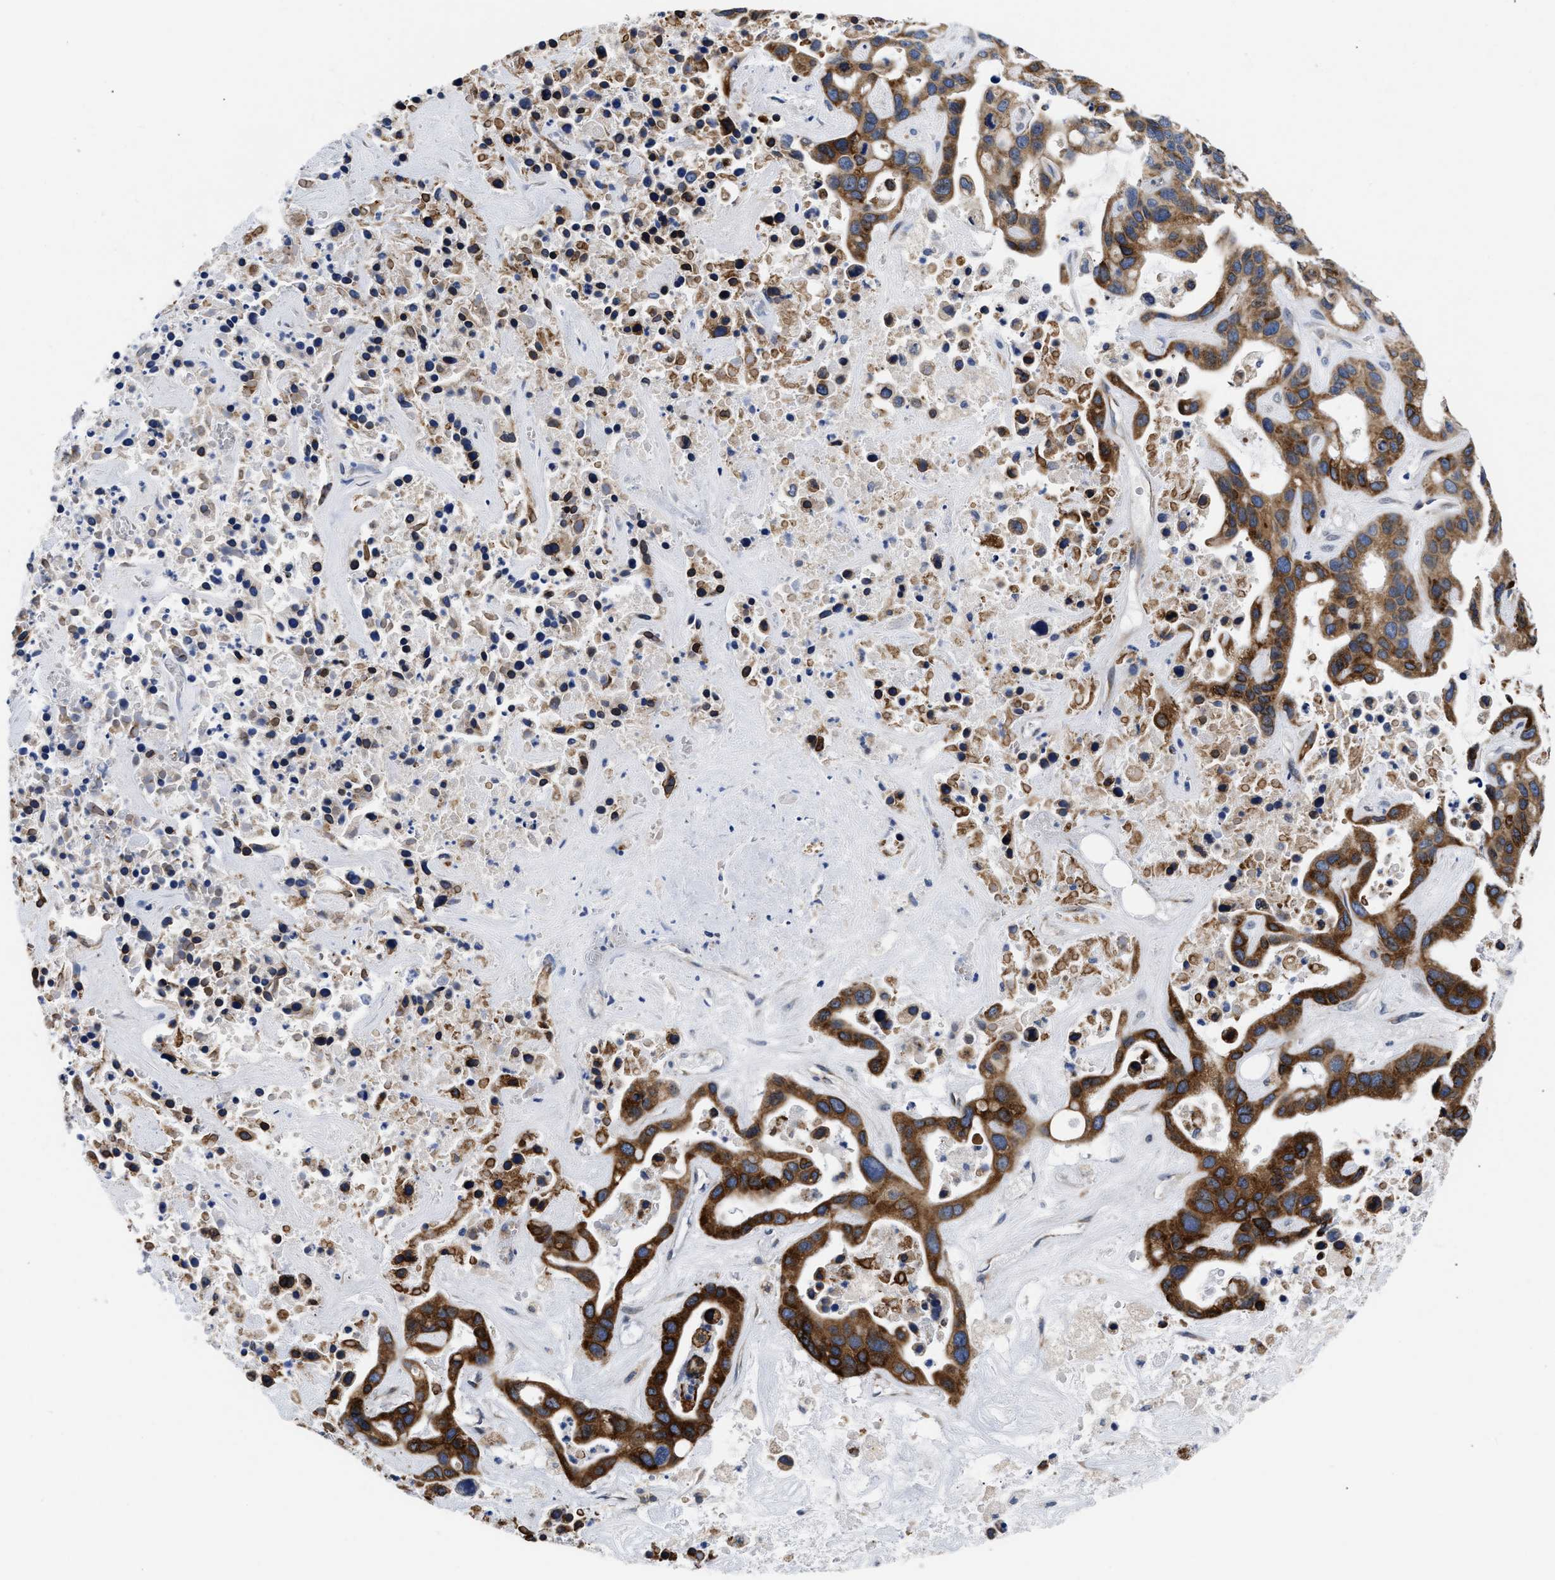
{"staining": {"intensity": "strong", "quantity": ">75%", "location": "cytoplasmic/membranous"}, "tissue": "liver cancer", "cell_type": "Tumor cells", "image_type": "cancer", "snomed": [{"axis": "morphology", "description": "Cholangiocarcinoma"}, {"axis": "topography", "description": "Liver"}], "caption": "This is a photomicrograph of IHC staining of liver cancer, which shows strong expression in the cytoplasmic/membranous of tumor cells.", "gene": "RINT1", "patient": {"sex": "female", "age": 65}}